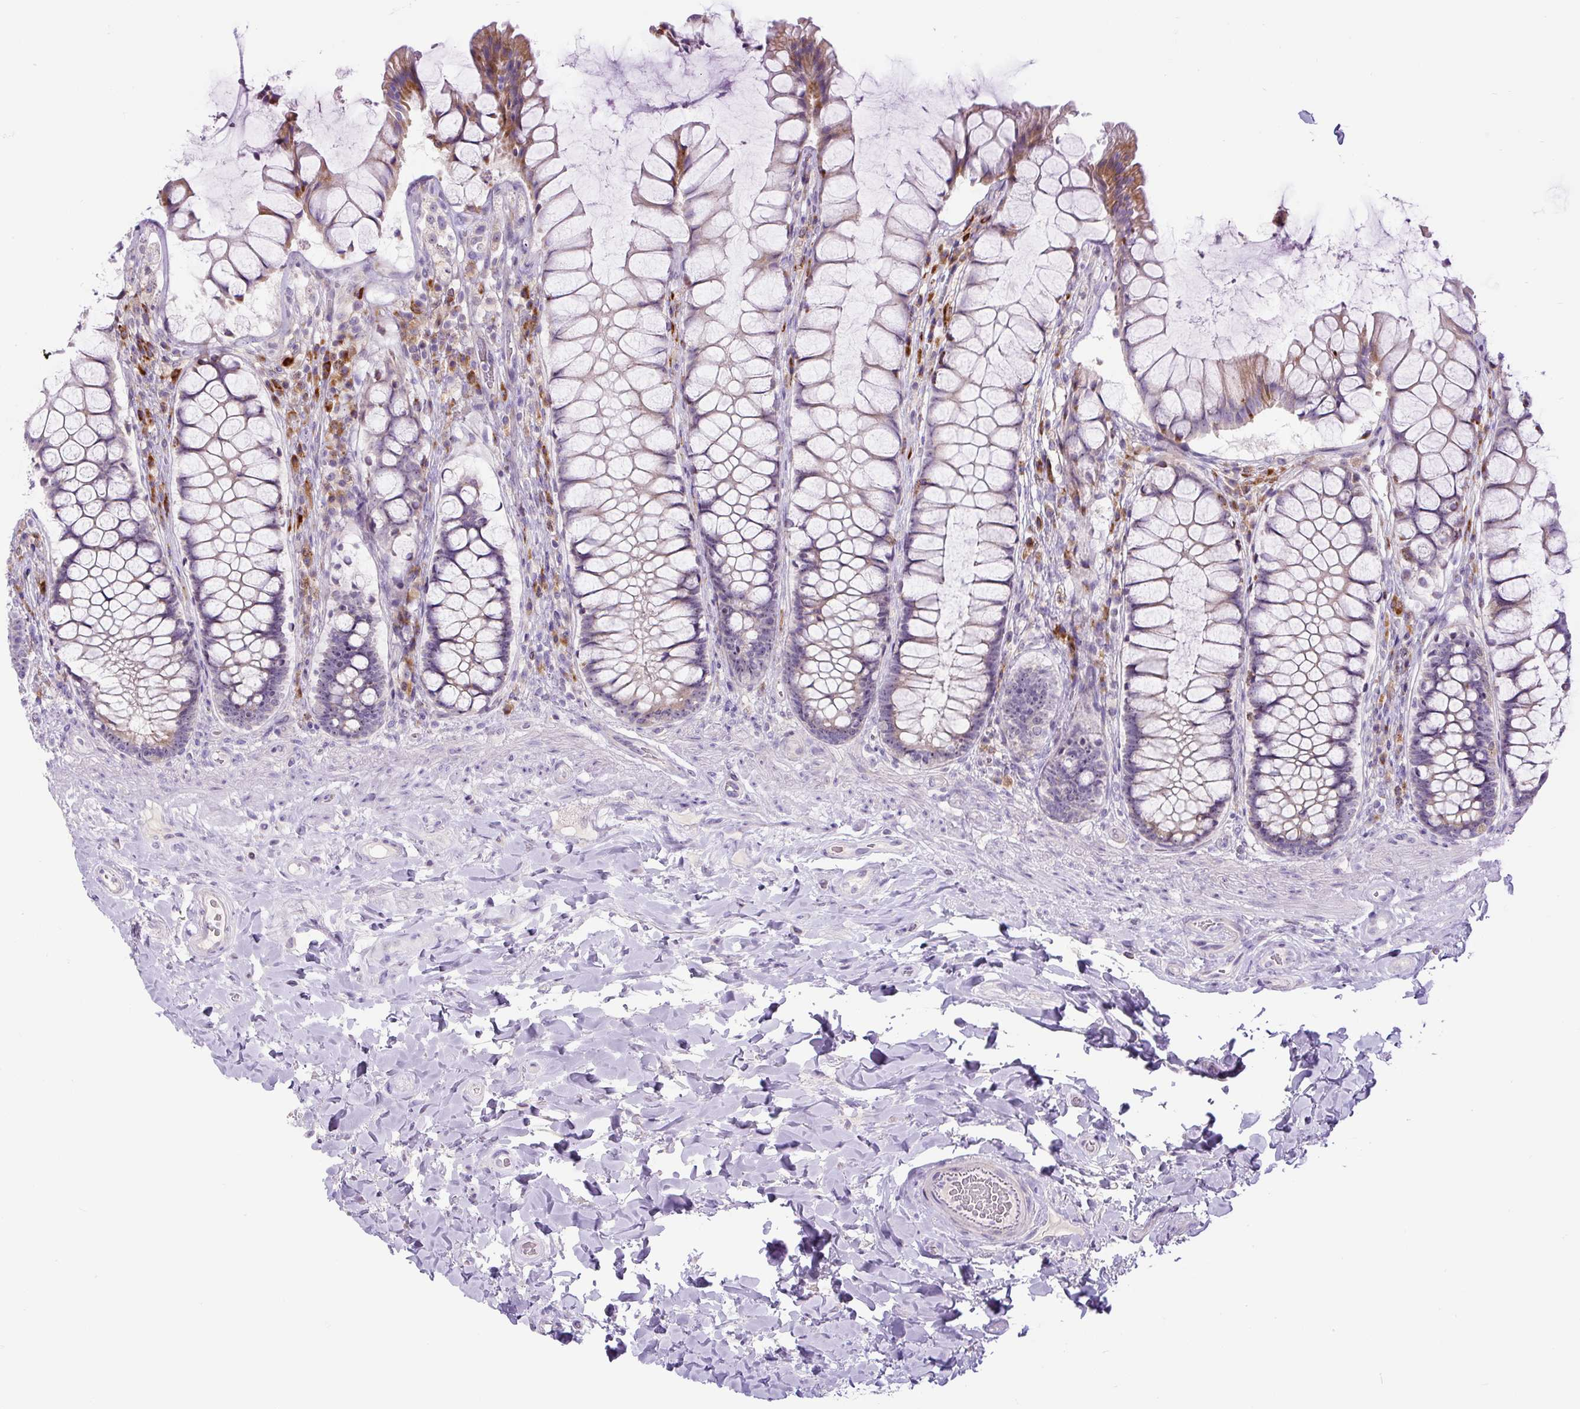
{"staining": {"intensity": "moderate", "quantity": "<25%", "location": "cytoplasmic/membranous"}, "tissue": "rectum", "cell_type": "Glandular cells", "image_type": "normal", "snomed": [{"axis": "morphology", "description": "Normal tissue, NOS"}, {"axis": "topography", "description": "Rectum"}], "caption": "Approximately <25% of glandular cells in unremarkable human rectum show moderate cytoplasmic/membranous protein expression as visualized by brown immunohistochemical staining.", "gene": "ZNF596", "patient": {"sex": "female", "age": 58}}